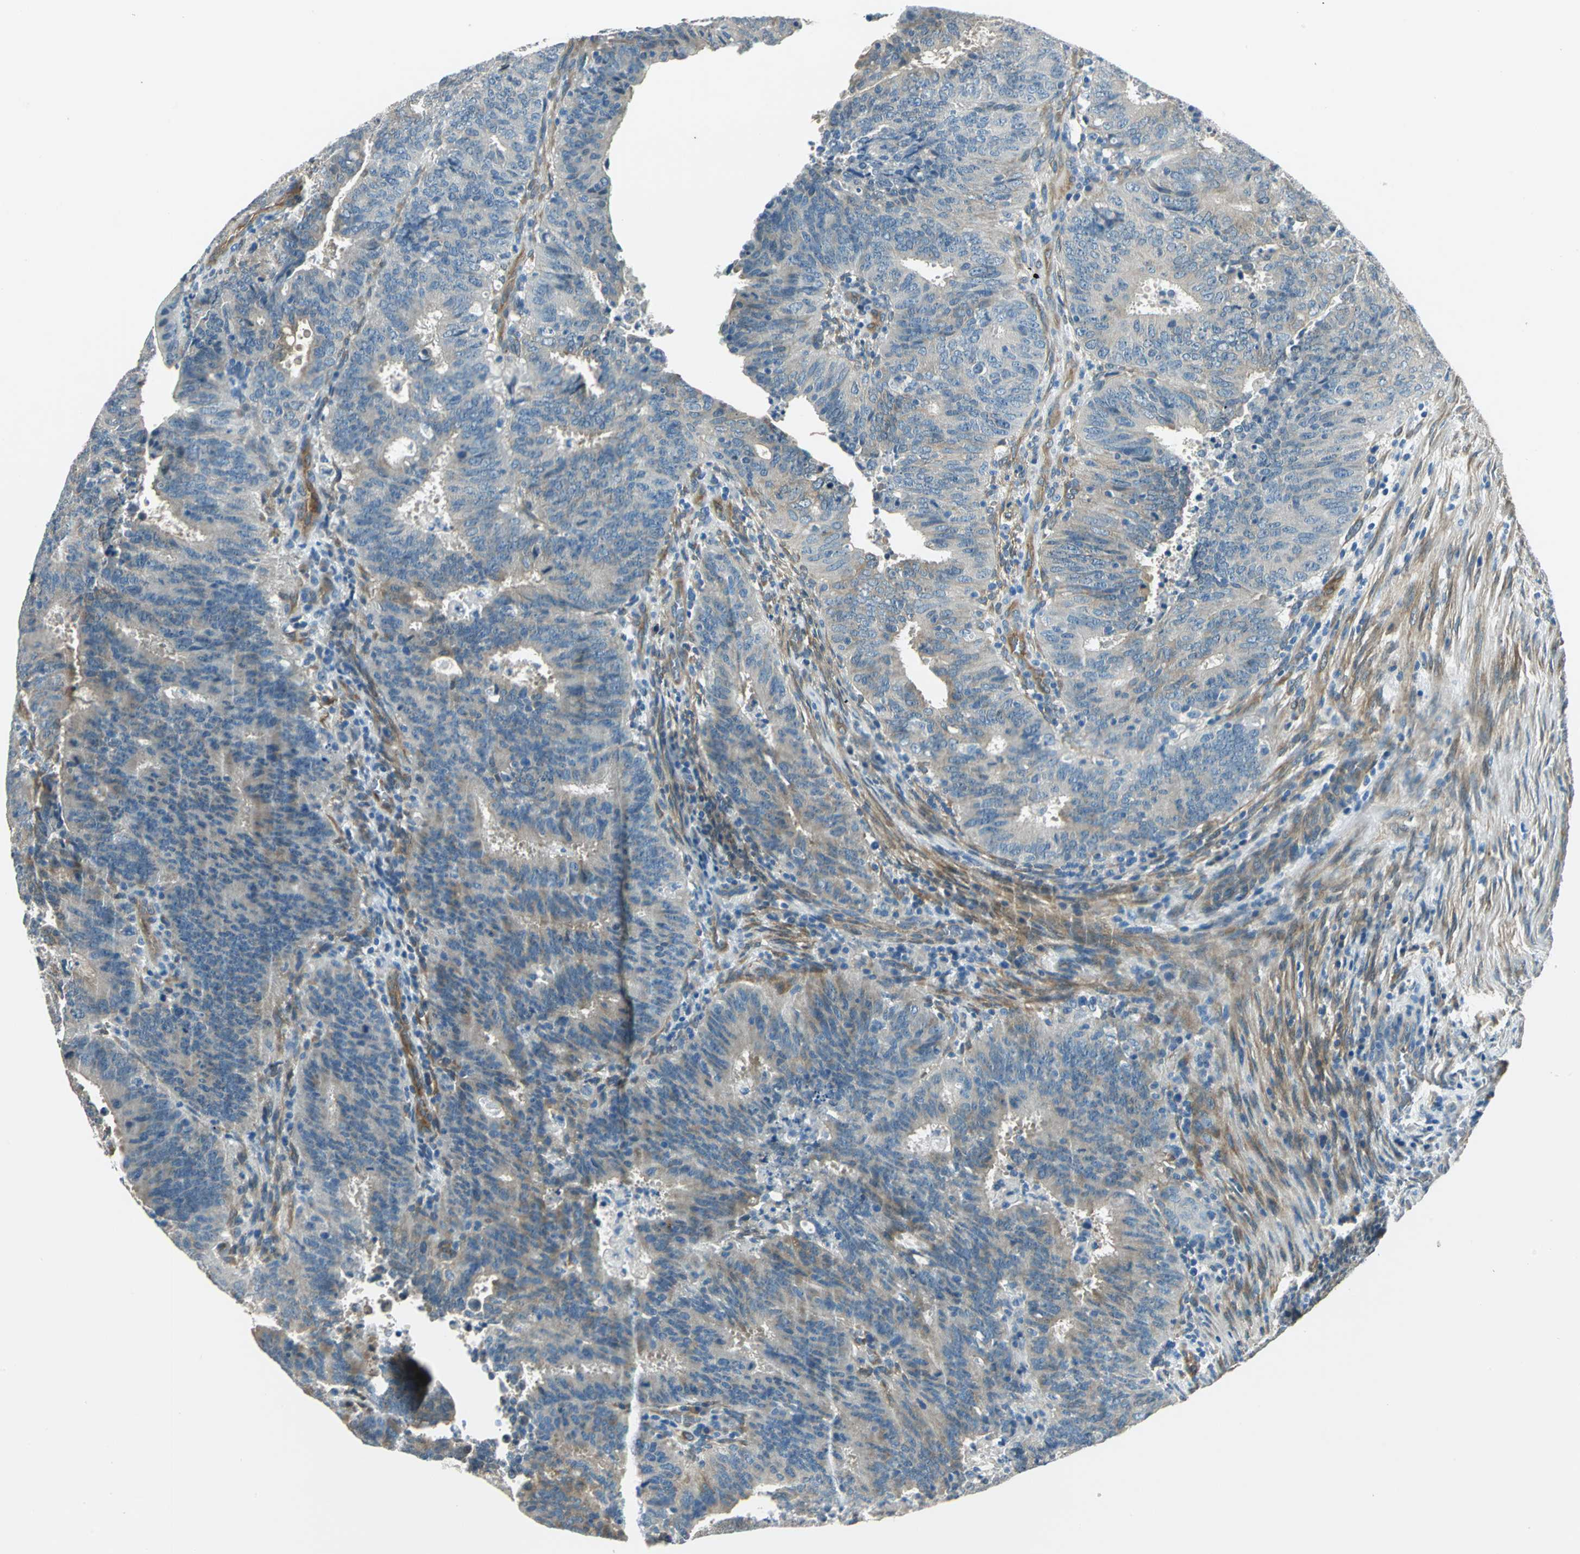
{"staining": {"intensity": "weak", "quantity": "<25%", "location": "cytoplasmic/membranous"}, "tissue": "cervical cancer", "cell_type": "Tumor cells", "image_type": "cancer", "snomed": [{"axis": "morphology", "description": "Adenocarcinoma, NOS"}, {"axis": "topography", "description": "Cervix"}], "caption": "The immunohistochemistry (IHC) photomicrograph has no significant positivity in tumor cells of cervical cancer (adenocarcinoma) tissue. The staining was performed using DAB to visualize the protein expression in brown, while the nuclei were stained in blue with hematoxylin (Magnification: 20x).", "gene": "CDC42EP1", "patient": {"sex": "female", "age": 44}}